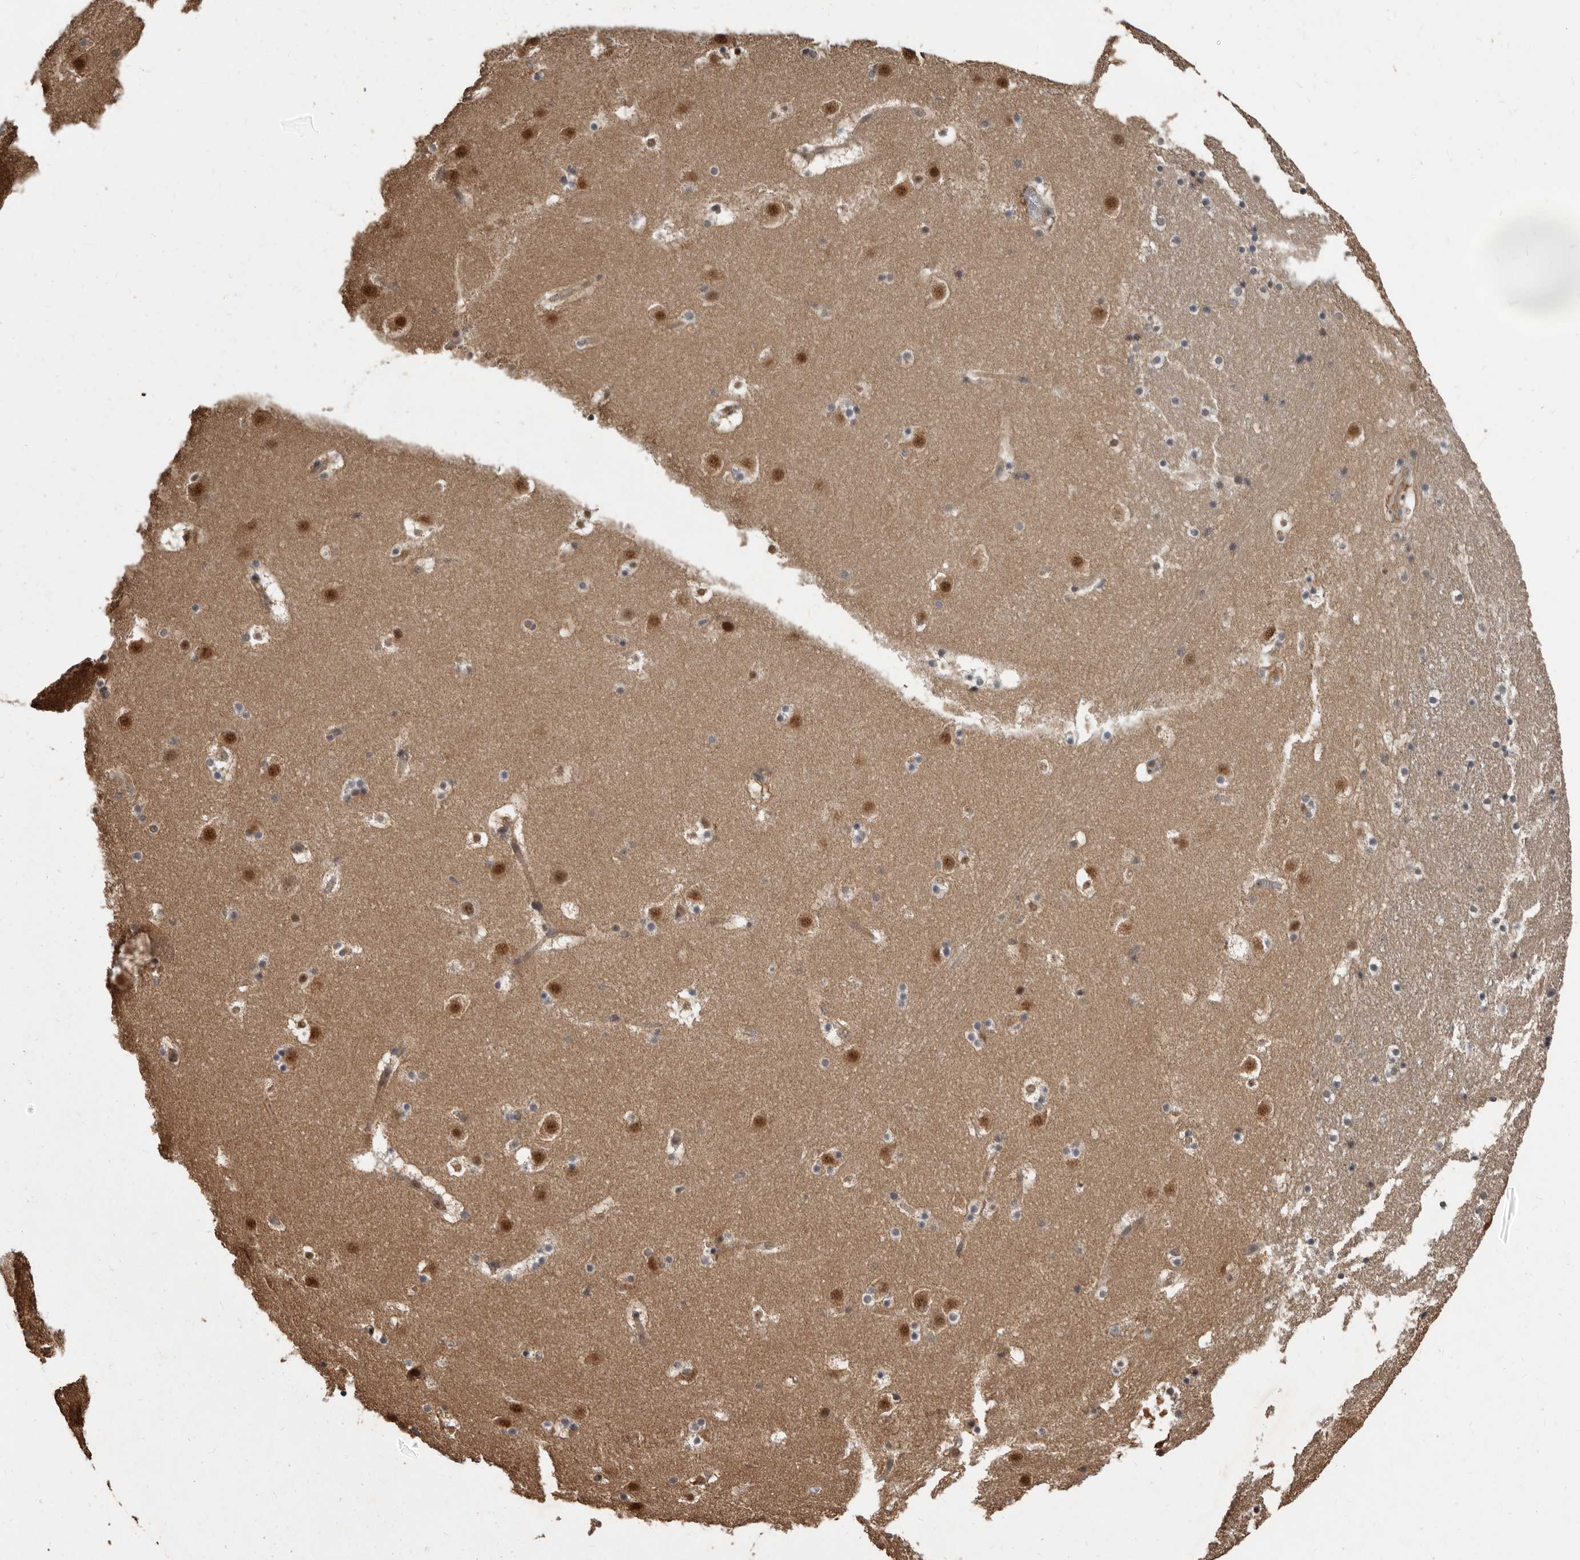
{"staining": {"intensity": "moderate", "quantity": "<25%", "location": "nuclear"}, "tissue": "caudate", "cell_type": "Glial cells", "image_type": "normal", "snomed": [{"axis": "morphology", "description": "Normal tissue, NOS"}, {"axis": "topography", "description": "Lateral ventricle wall"}], "caption": "Glial cells reveal low levels of moderate nuclear staining in approximately <25% of cells in normal human caudate.", "gene": "AHR", "patient": {"sex": "male", "age": 45}}